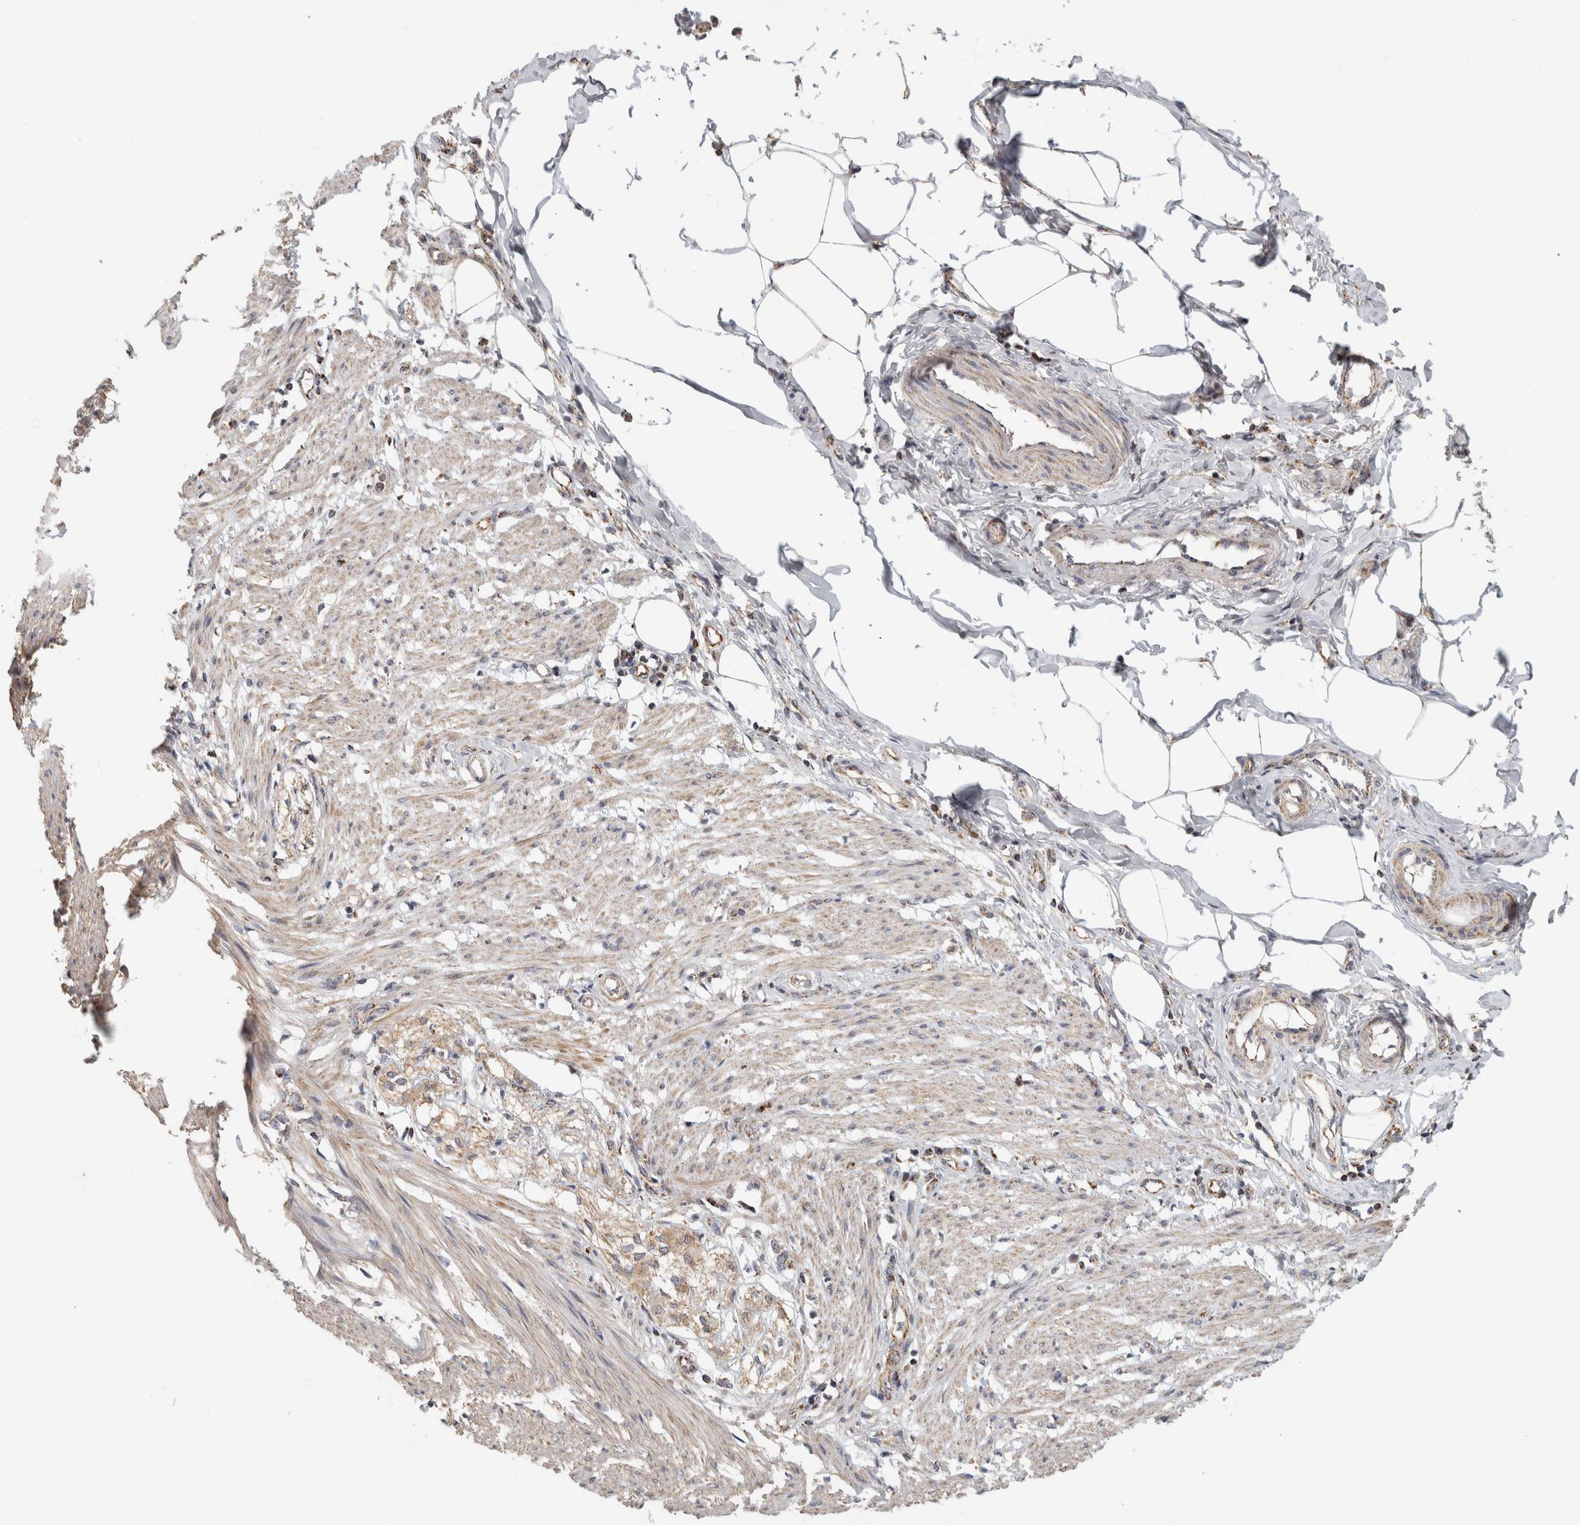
{"staining": {"intensity": "moderate", "quantity": "<25%", "location": "cytoplasmic/membranous"}, "tissue": "smooth muscle", "cell_type": "Smooth muscle cells", "image_type": "normal", "snomed": [{"axis": "morphology", "description": "Normal tissue, NOS"}, {"axis": "morphology", "description": "Adenocarcinoma, NOS"}, {"axis": "topography", "description": "Smooth muscle"}, {"axis": "topography", "description": "Colon"}], "caption": "Immunohistochemistry image of normal smooth muscle: smooth muscle stained using IHC exhibits low levels of moderate protein expression localized specifically in the cytoplasmic/membranous of smooth muscle cells, appearing as a cytoplasmic/membranous brown color.", "gene": "ST8SIA1", "patient": {"sex": "male", "age": 14}}